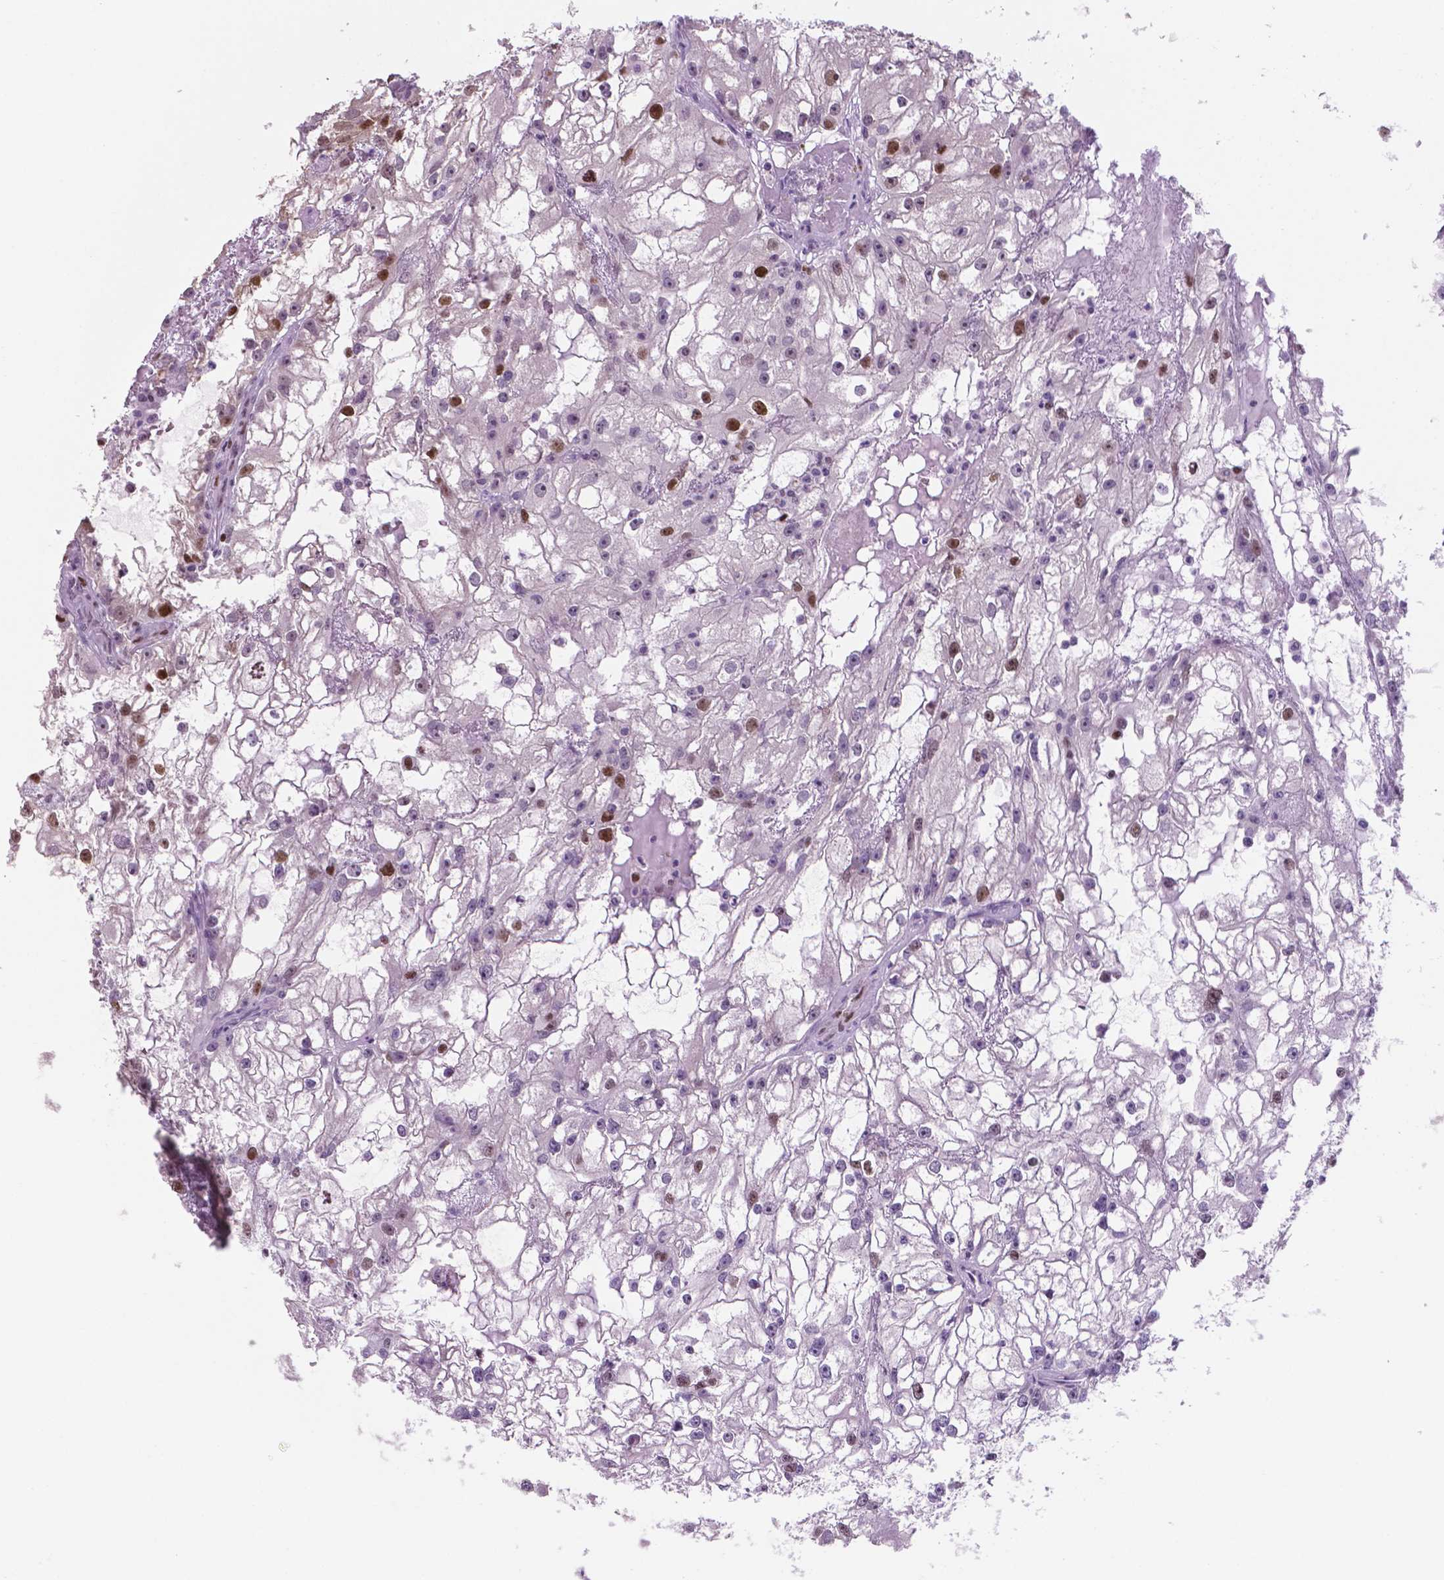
{"staining": {"intensity": "moderate", "quantity": "<25%", "location": "nuclear"}, "tissue": "renal cancer", "cell_type": "Tumor cells", "image_type": "cancer", "snomed": [{"axis": "morphology", "description": "Adenocarcinoma, NOS"}, {"axis": "topography", "description": "Kidney"}], "caption": "A high-resolution micrograph shows IHC staining of adenocarcinoma (renal), which exhibits moderate nuclear staining in approximately <25% of tumor cells.", "gene": "NCAPH2", "patient": {"sex": "male", "age": 59}}